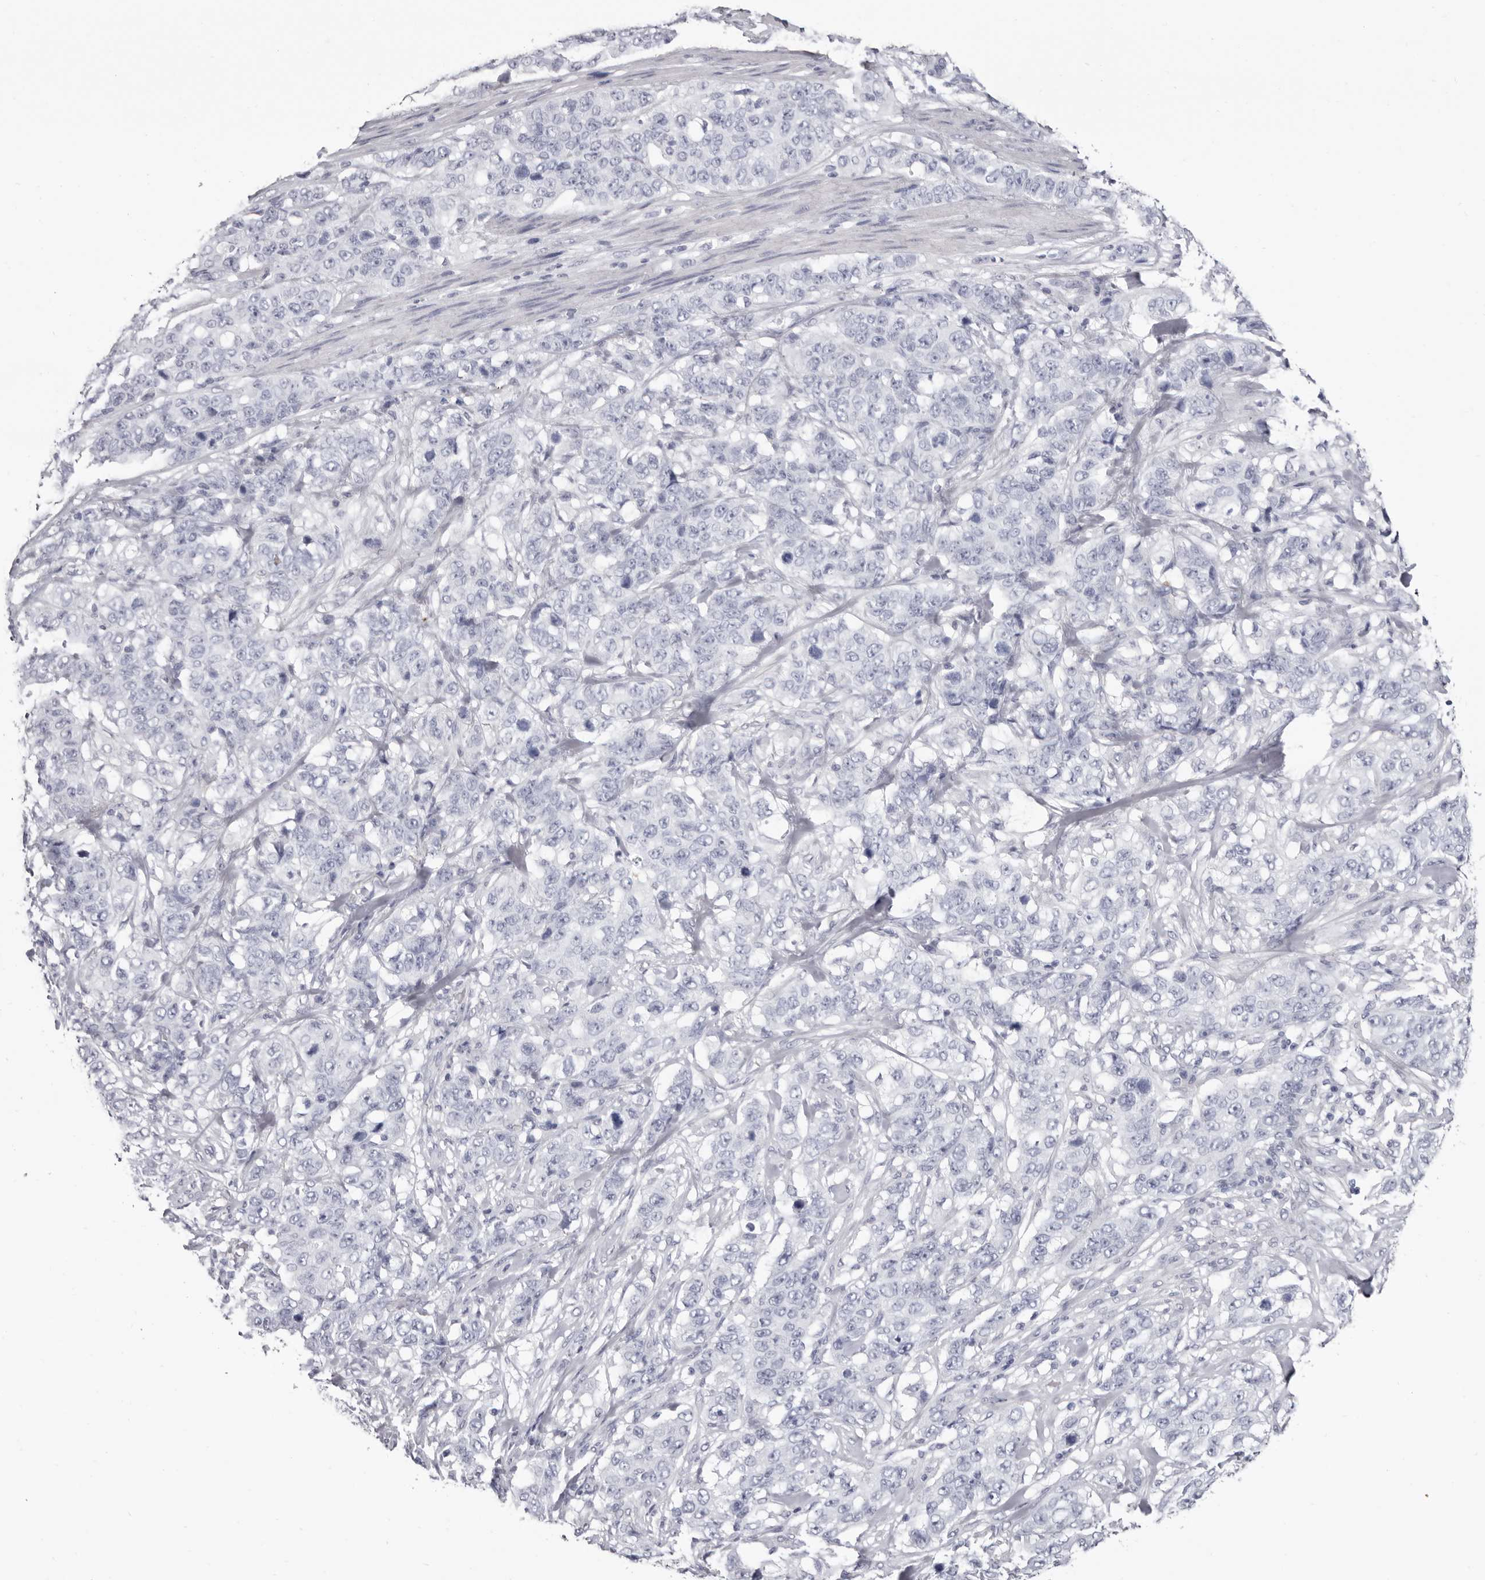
{"staining": {"intensity": "negative", "quantity": "none", "location": "none"}, "tissue": "stomach cancer", "cell_type": "Tumor cells", "image_type": "cancer", "snomed": [{"axis": "morphology", "description": "Adenocarcinoma, NOS"}, {"axis": "topography", "description": "Stomach"}], "caption": "Tumor cells are negative for brown protein staining in stomach cancer.", "gene": "LPO", "patient": {"sex": "male", "age": 48}}